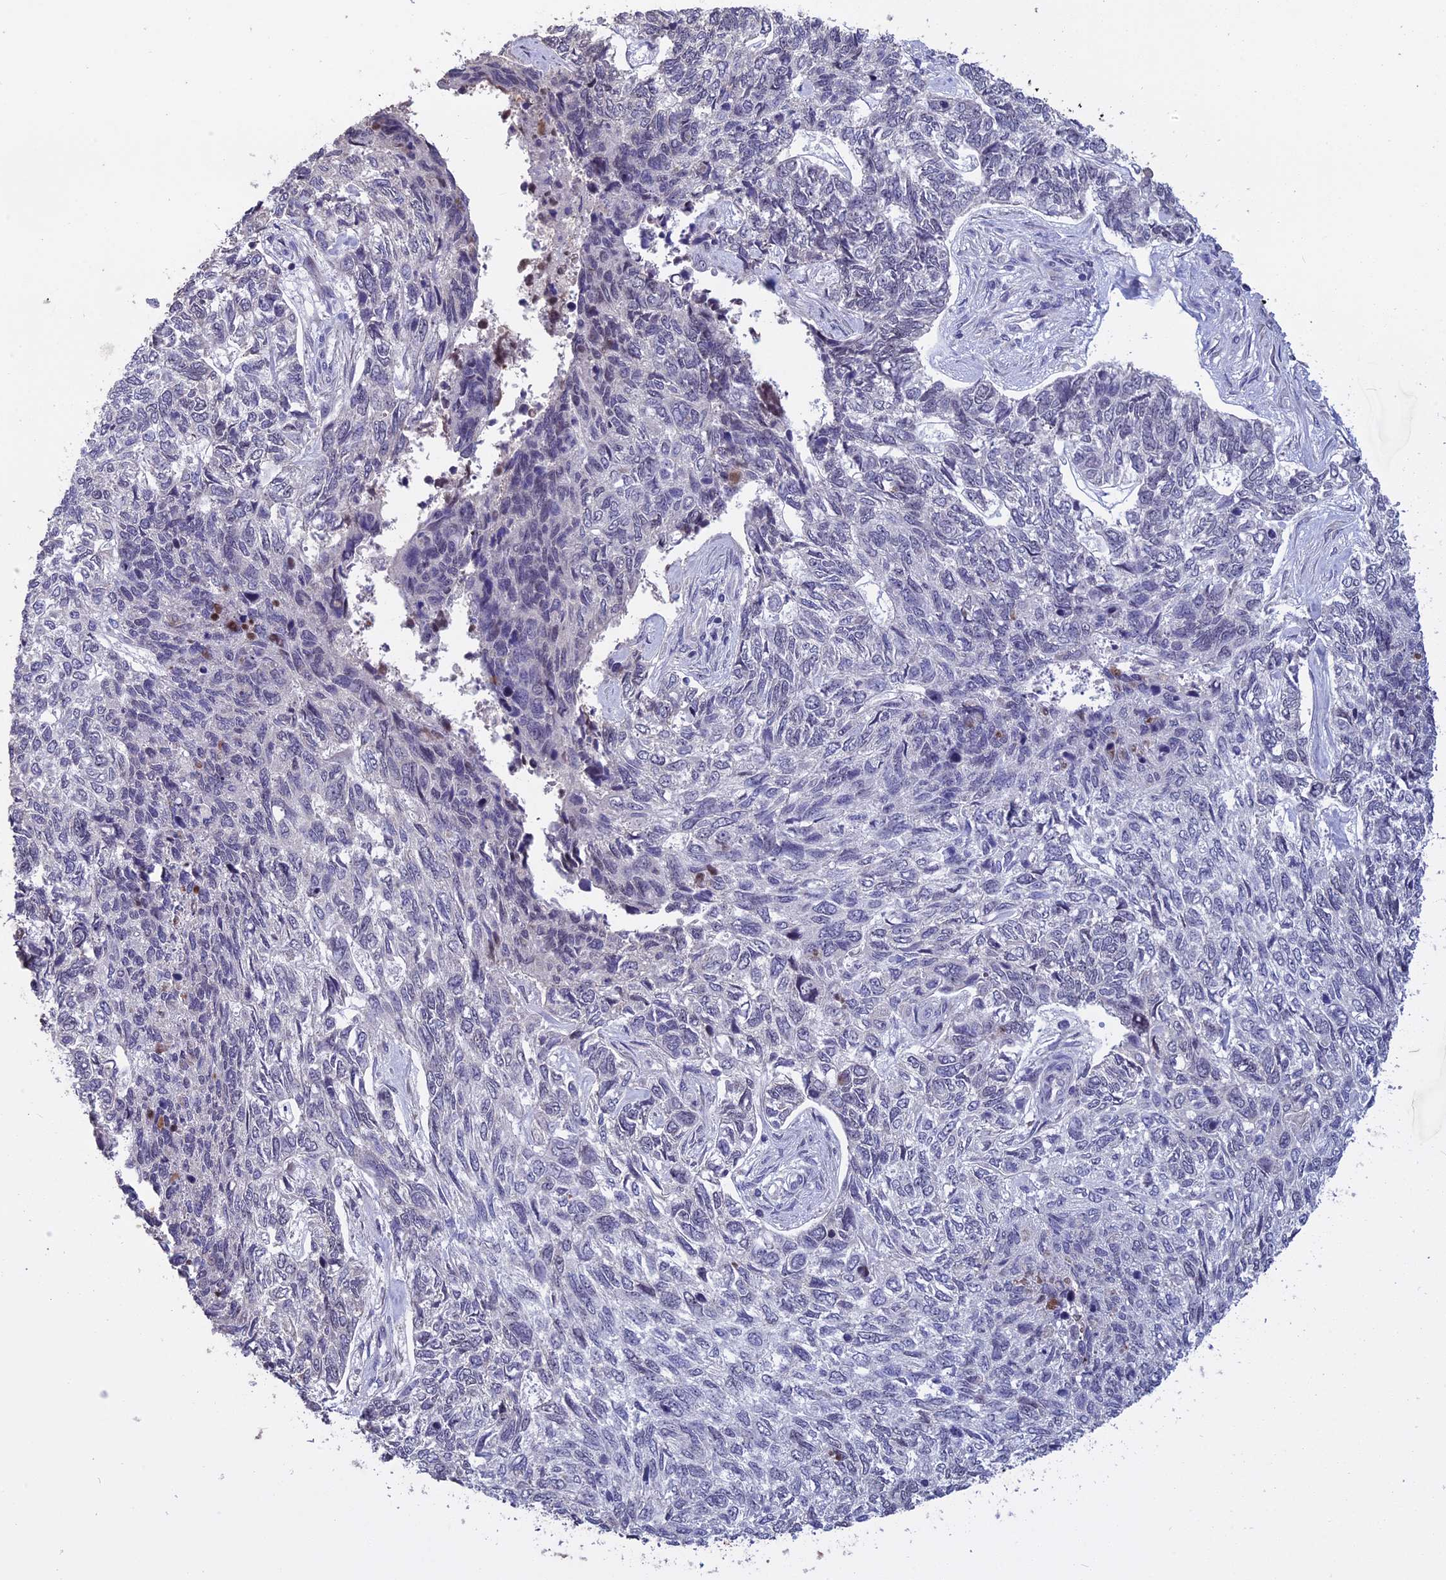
{"staining": {"intensity": "negative", "quantity": "none", "location": "none"}, "tissue": "skin cancer", "cell_type": "Tumor cells", "image_type": "cancer", "snomed": [{"axis": "morphology", "description": "Basal cell carcinoma"}, {"axis": "topography", "description": "Skin"}], "caption": "This is an IHC micrograph of skin cancer (basal cell carcinoma). There is no staining in tumor cells.", "gene": "KNOP1", "patient": {"sex": "female", "age": 65}}